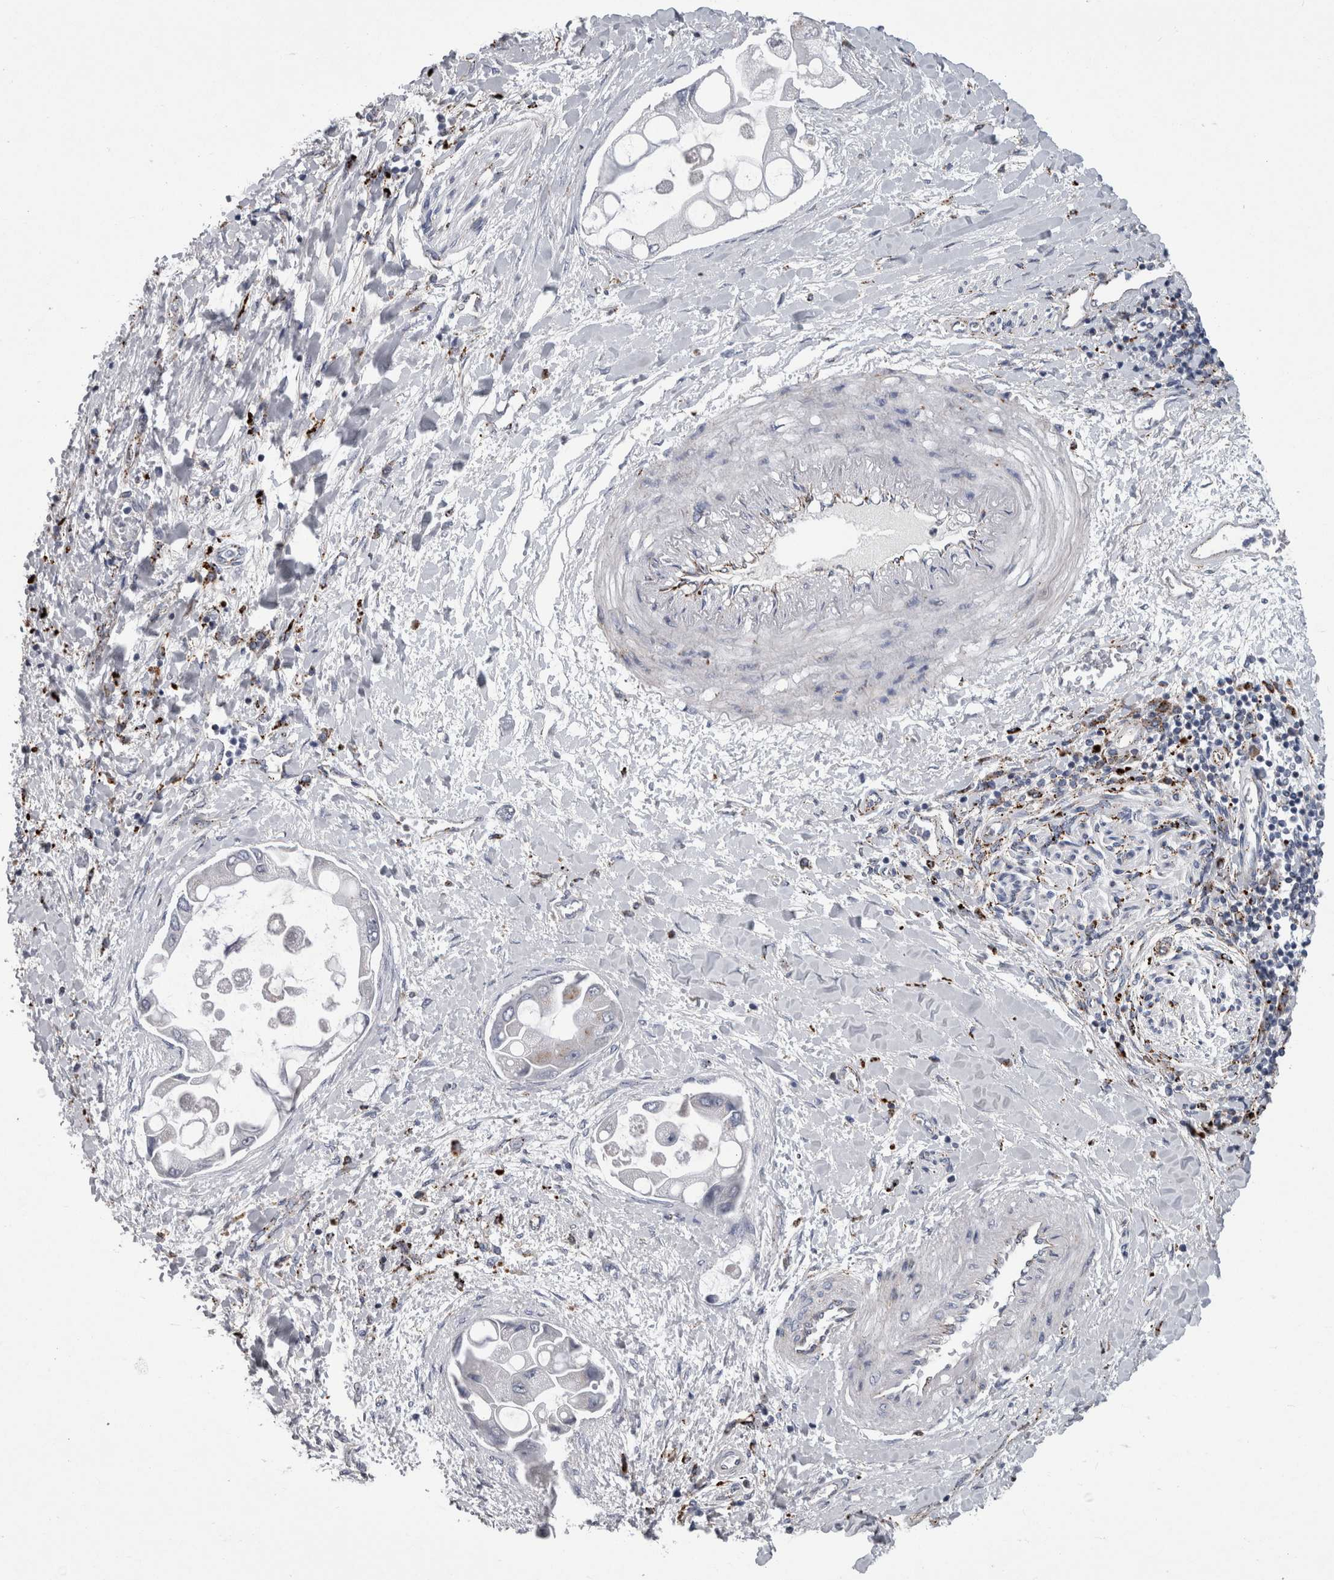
{"staining": {"intensity": "negative", "quantity": "none", "location": "none"}, "tissue": "liver cancer", "cell_type": "Tumor cells", "image_type": "cancer", "snomed": [{"axis": "morphology", "description": "Cholangiocarcinoma"}, {"axis": "topography", "description": "Liver"}], "caption": "Immunohistochemistry (IHC) histopathology image of neoplastic tissue: liver cancer (cholangiocarcinoma) stained with DAB (3,3'-diaminobenzidine) reveals no significant protein expression in tumor cells. (DAB IHC visualized using brightfield microscopy, high magnification).", "gene": "DPP7", "patient": {"sex": "male", "age": 50}}